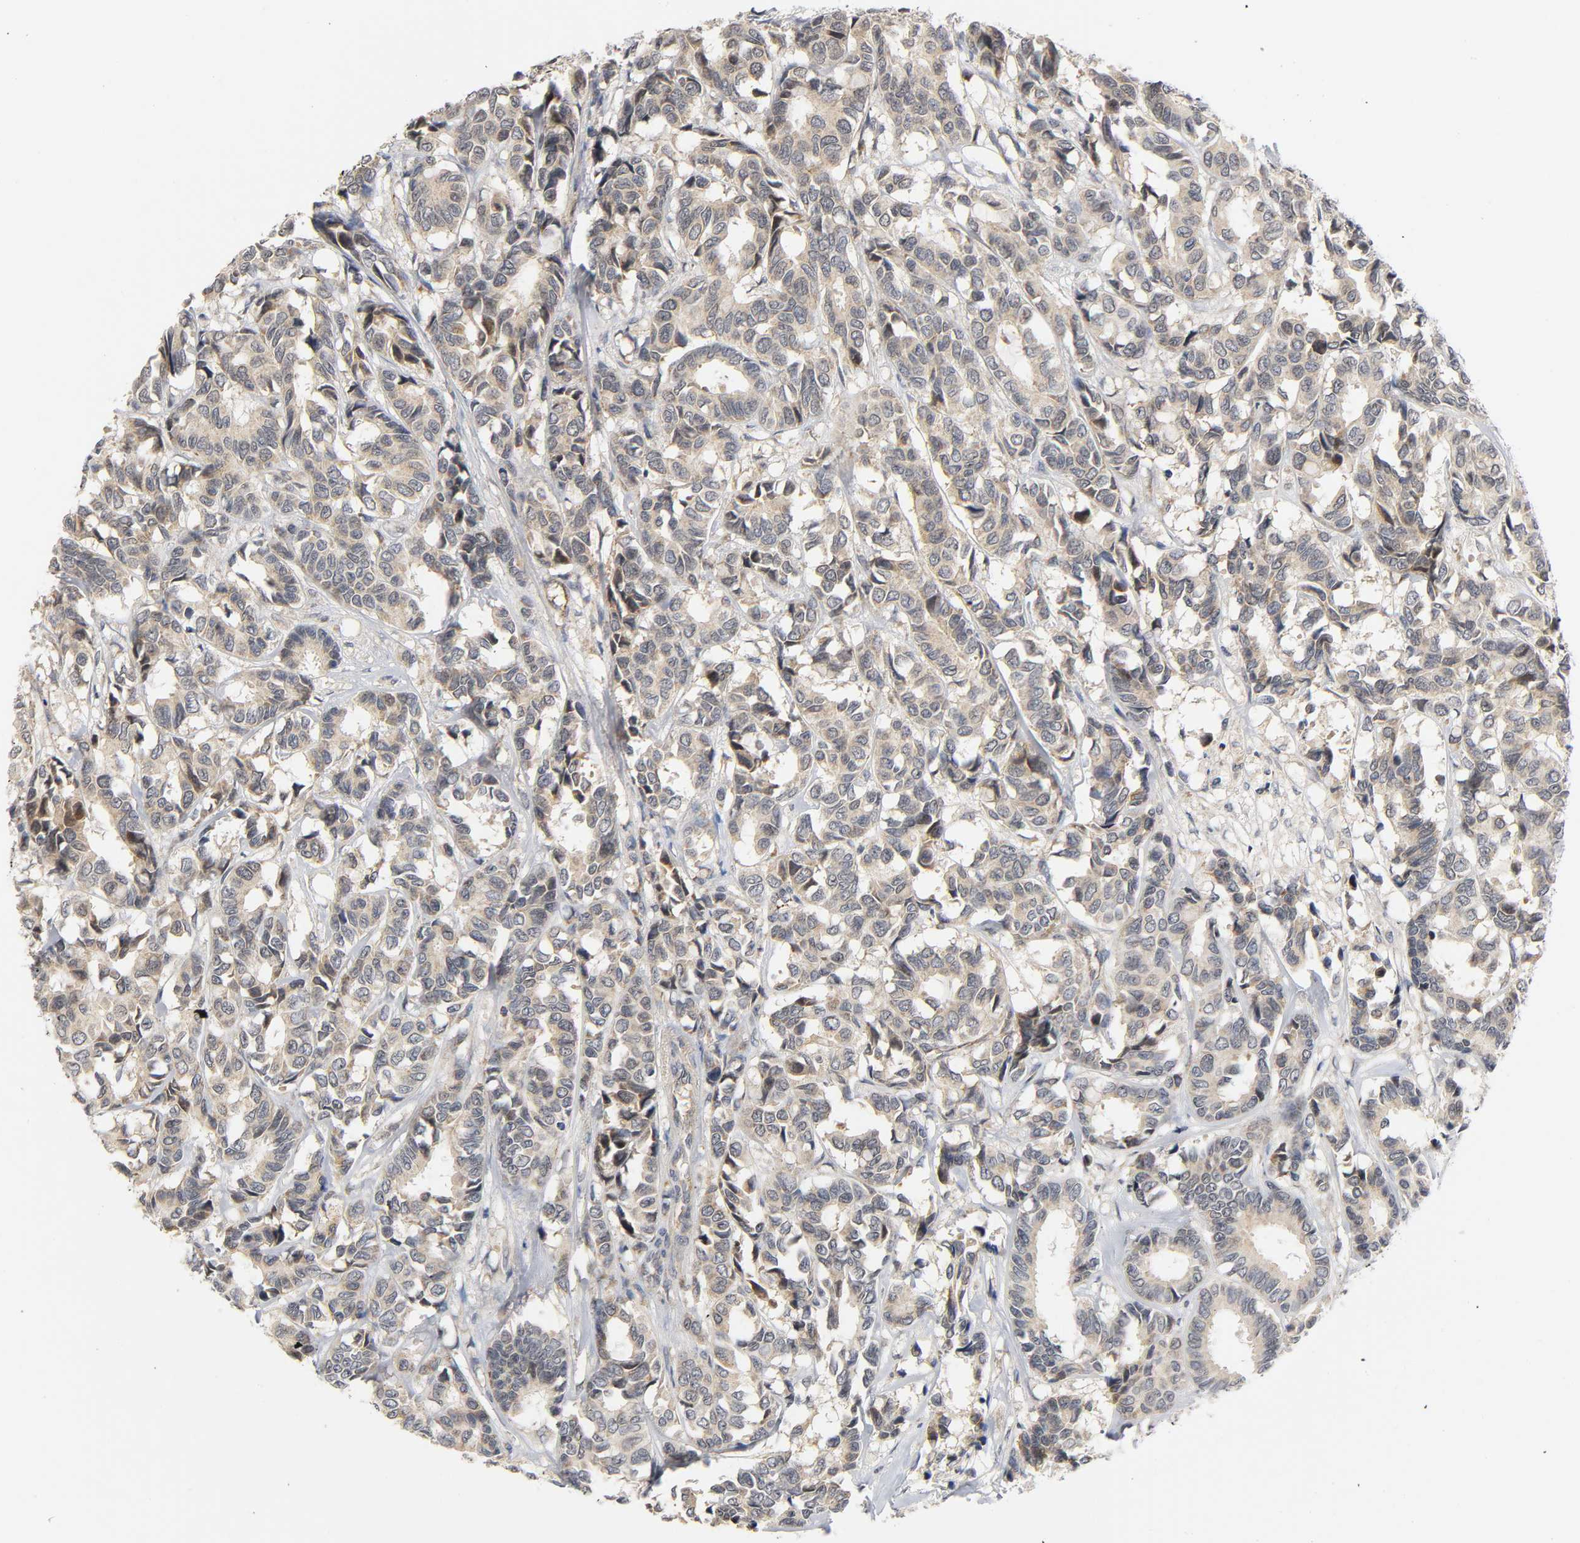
{"staining": {"intensity": "weak", "quantity": ">75%", "location": "cytoplasmic/membranous"}, "tissue": "breast cancer", "cell_type": "Tumor cells", "image_type": "cancer", "snomed": [{"axis": "morphology", "description": "Duct carcinoma"}, {"axis": "topography", "description": "Breast"}], "caption": "Human breast infiltrating ductal carcinoma stained for a protein (brown) exhibits weak cytoplasmic/membranous positive expression in approximately >75% of tumor cells.", "gene": "NRP1", "patient": {"sex": "female", "age": 87}}